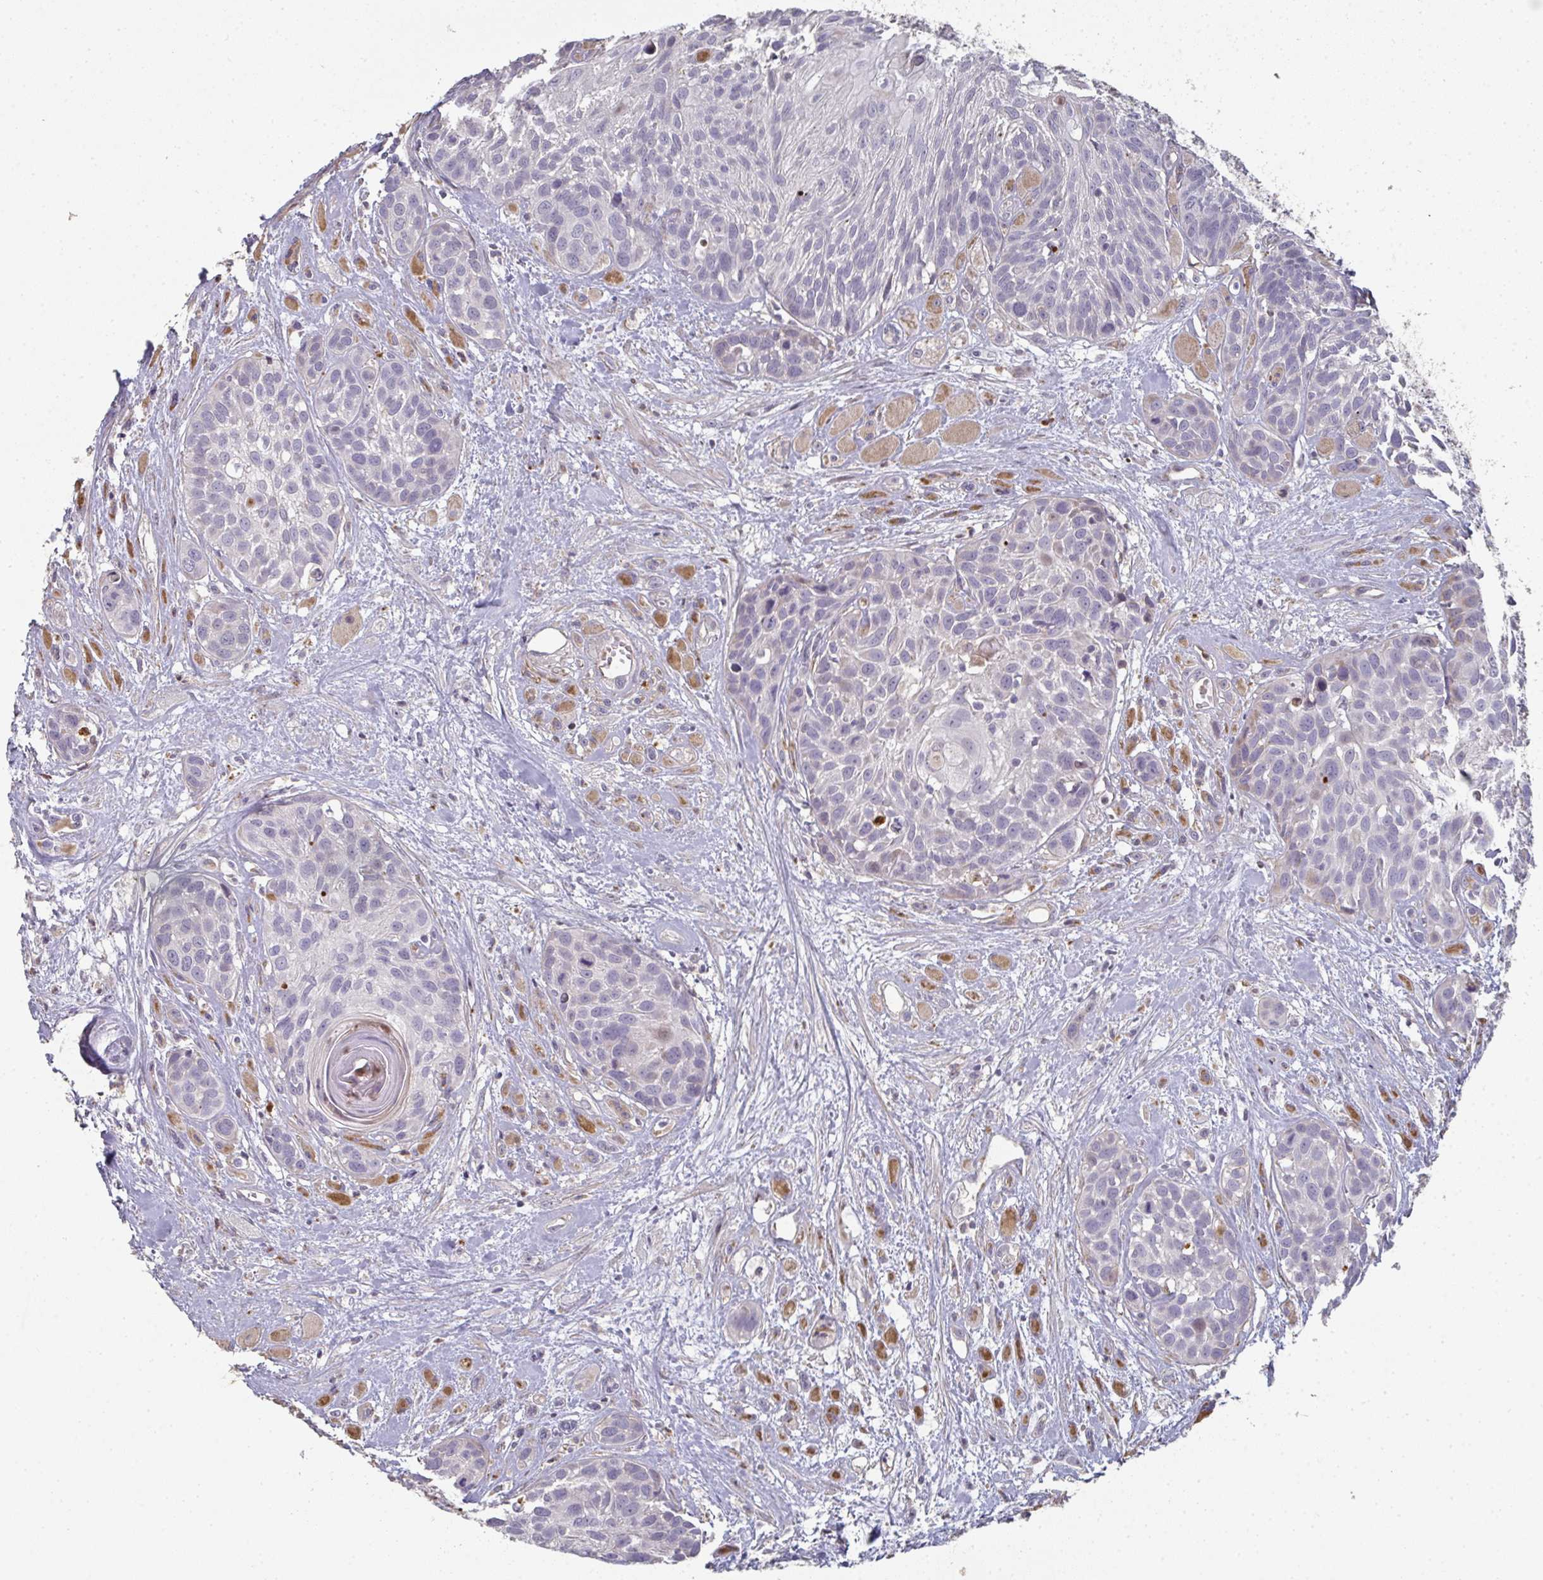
{"staining": {"intensity": "negative", "quantity": "none", "location": "none"}, "tissue": "head and neck cancer", "cell_type": "Tumor cells", "image_type": "cancer", "snomed": [{"axis": "morphology", "description": "Squamous cell carcinoma, NOS"}, {"axis": "topography", "description": "Head-Neck"}], "caption": "This image is of head and neck squamous cell carcinoma stained with immunohistochemistry to label a protein in brown with the nuclei are counter-stained blue. There is no expression in tumor cells.", "gene": "A1CF", "patient": {"sex": "female", "age": 50}}